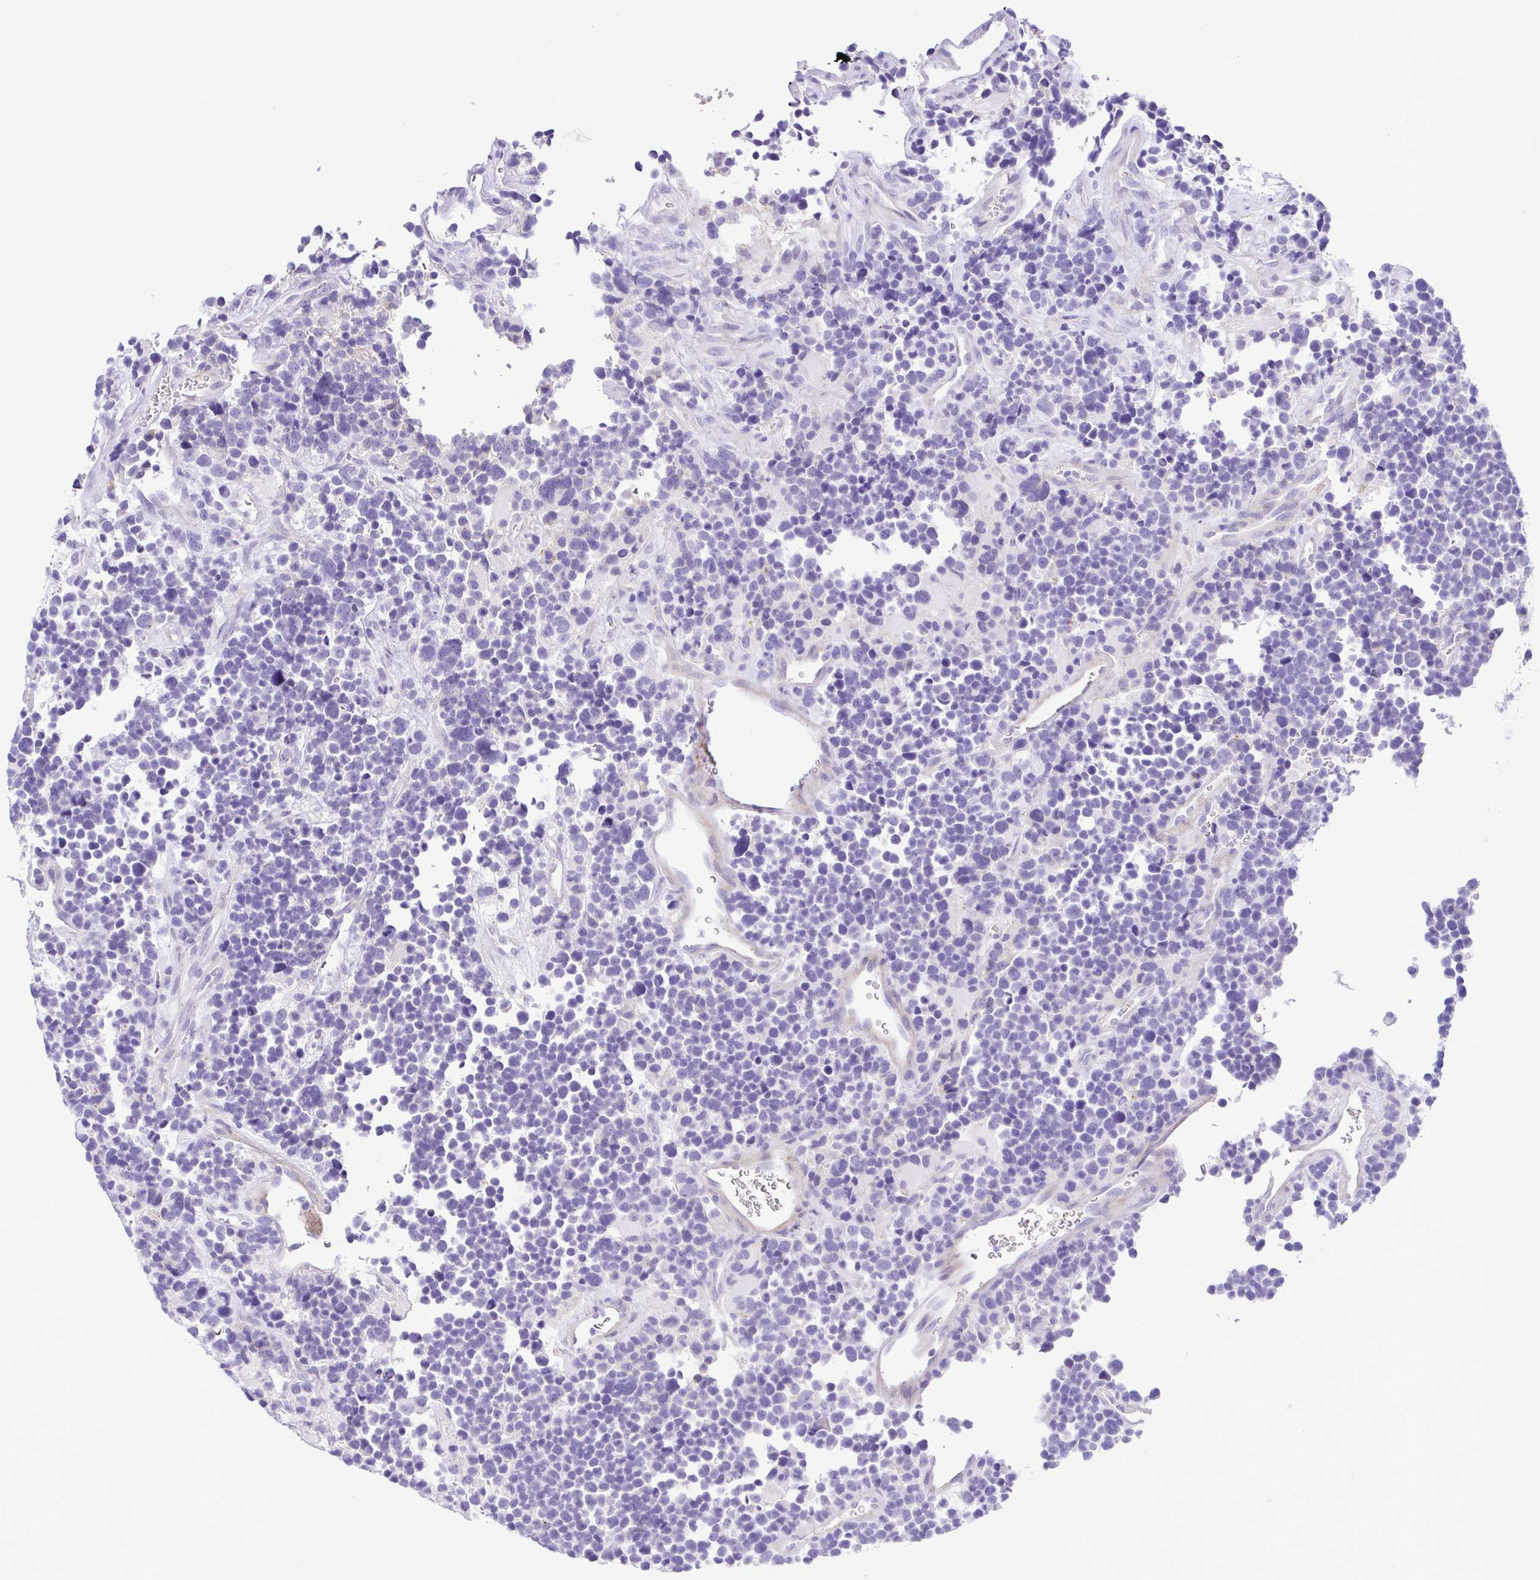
{"staining": {"intensity": "negative", "quantity": "none", "location": "none"}, "tissue": "glioma", "cell_type": "Tumor cells", "image_type": "cancer", "snomed": [{"axis": "morphology", "description": "Glioma, malignant, High grade"}, {"axis": "topography", "description": "Brain"}], "caption": "The photomicrograph reveals no staining of tumor cells in malignant high-grade glioma.", "gene": "GPR182", "patient": {"sex": "male", "age": 33}}